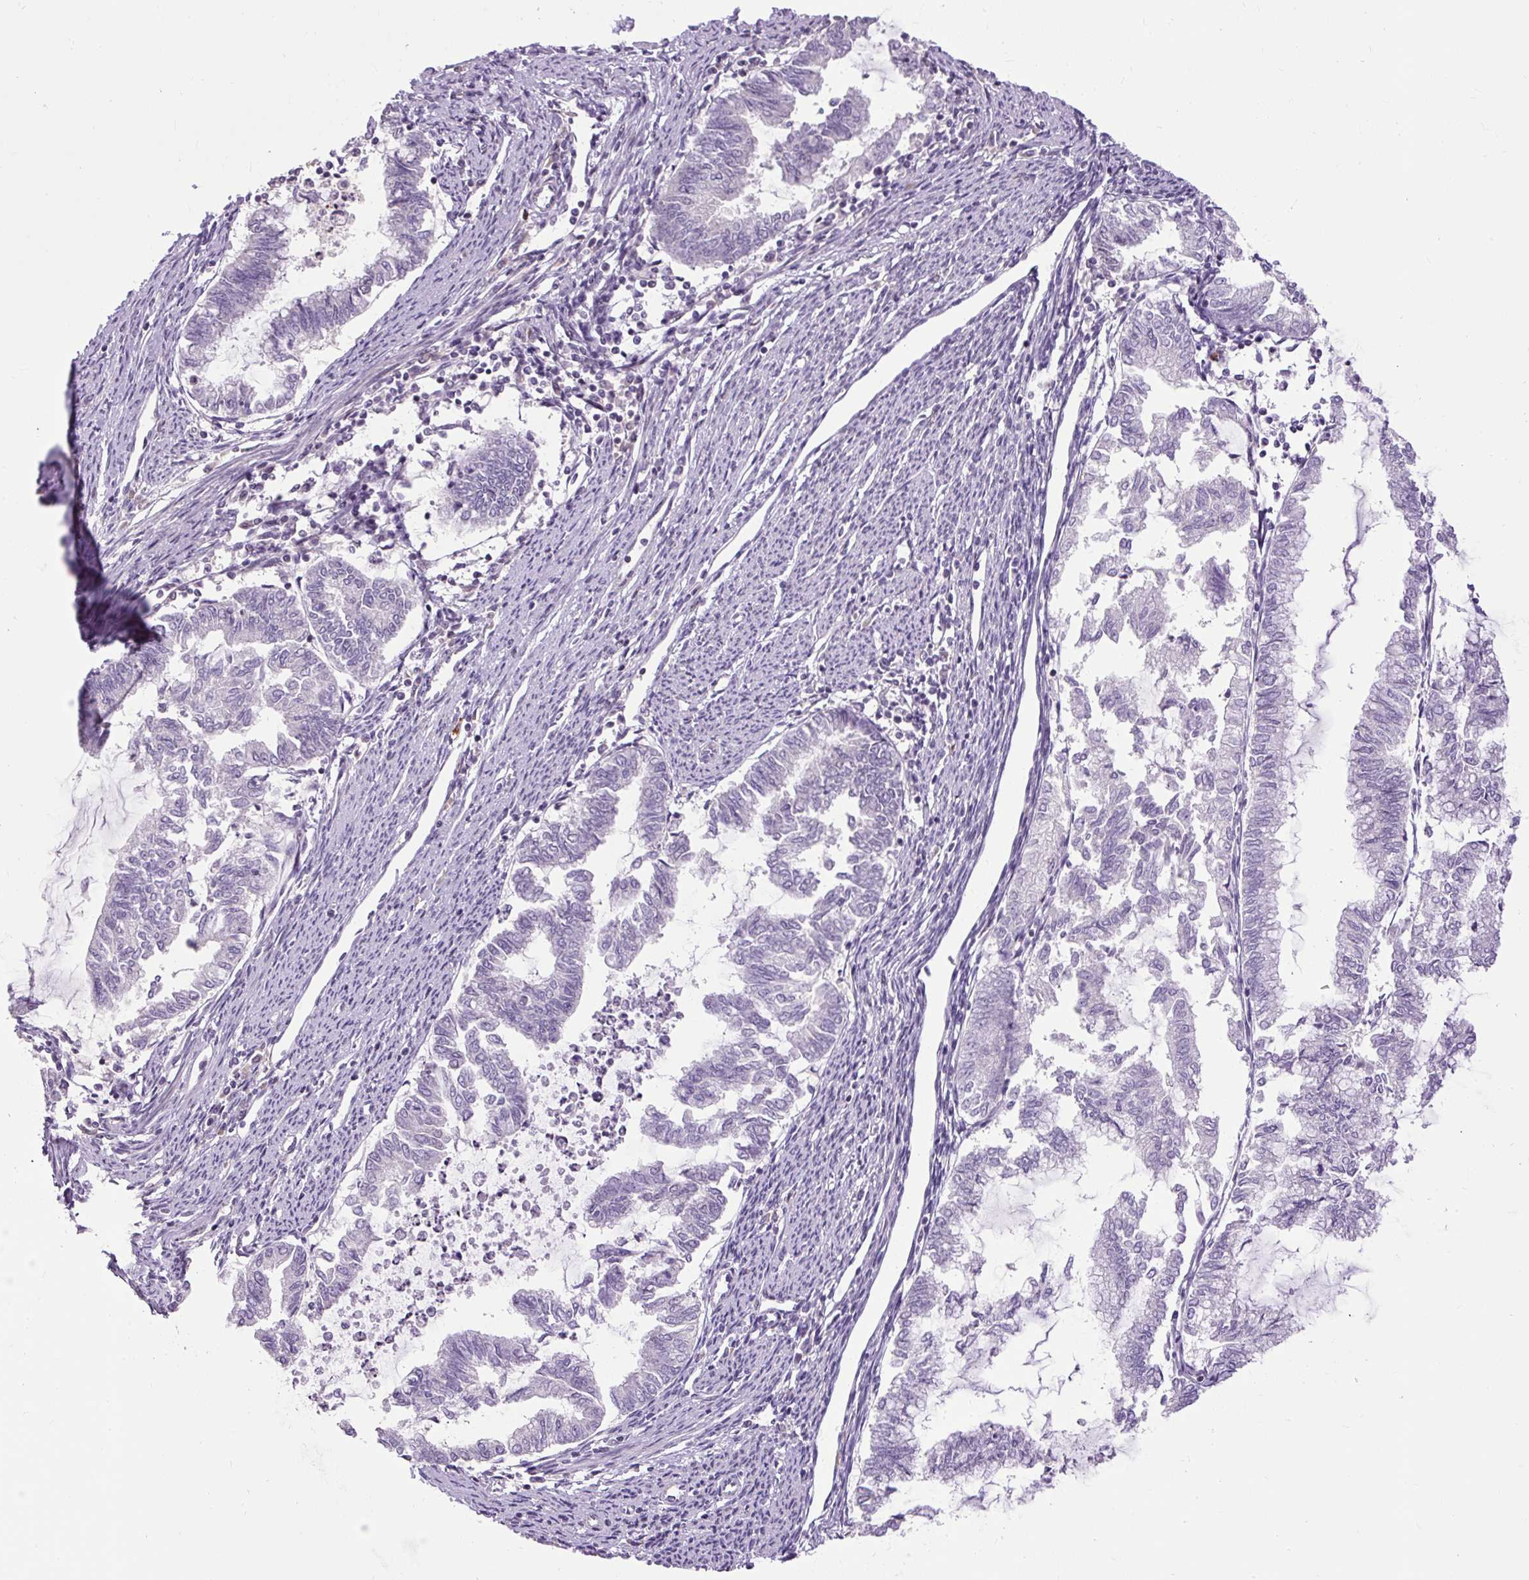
{"staining": {"intensity": "negative", "quantity": "none", "location": "none"}, "tissue": "endometrial cancer", "cell_type": "Tumor cells", "image_type": "cancer", "snomed": [{"axis": "morphology", "description": "Adenocarcinoma, NOS"}, {"axis": "topography", "description": "Endometrium"}], "caption": "High magnification brightfield microscopy of adenocarcinoma (endometrial) stained with DAB (brown) and counterstained with hematoxylin (blue): tumor cells show no significant expression. The staining is performed using DAB (3,3'-diaminobenzidine) brown chromogen with nuclei counter-stained in using hematoxylin.", "gene": "ARHGEF18", "patient": {"sex": "female", "age": 79}}